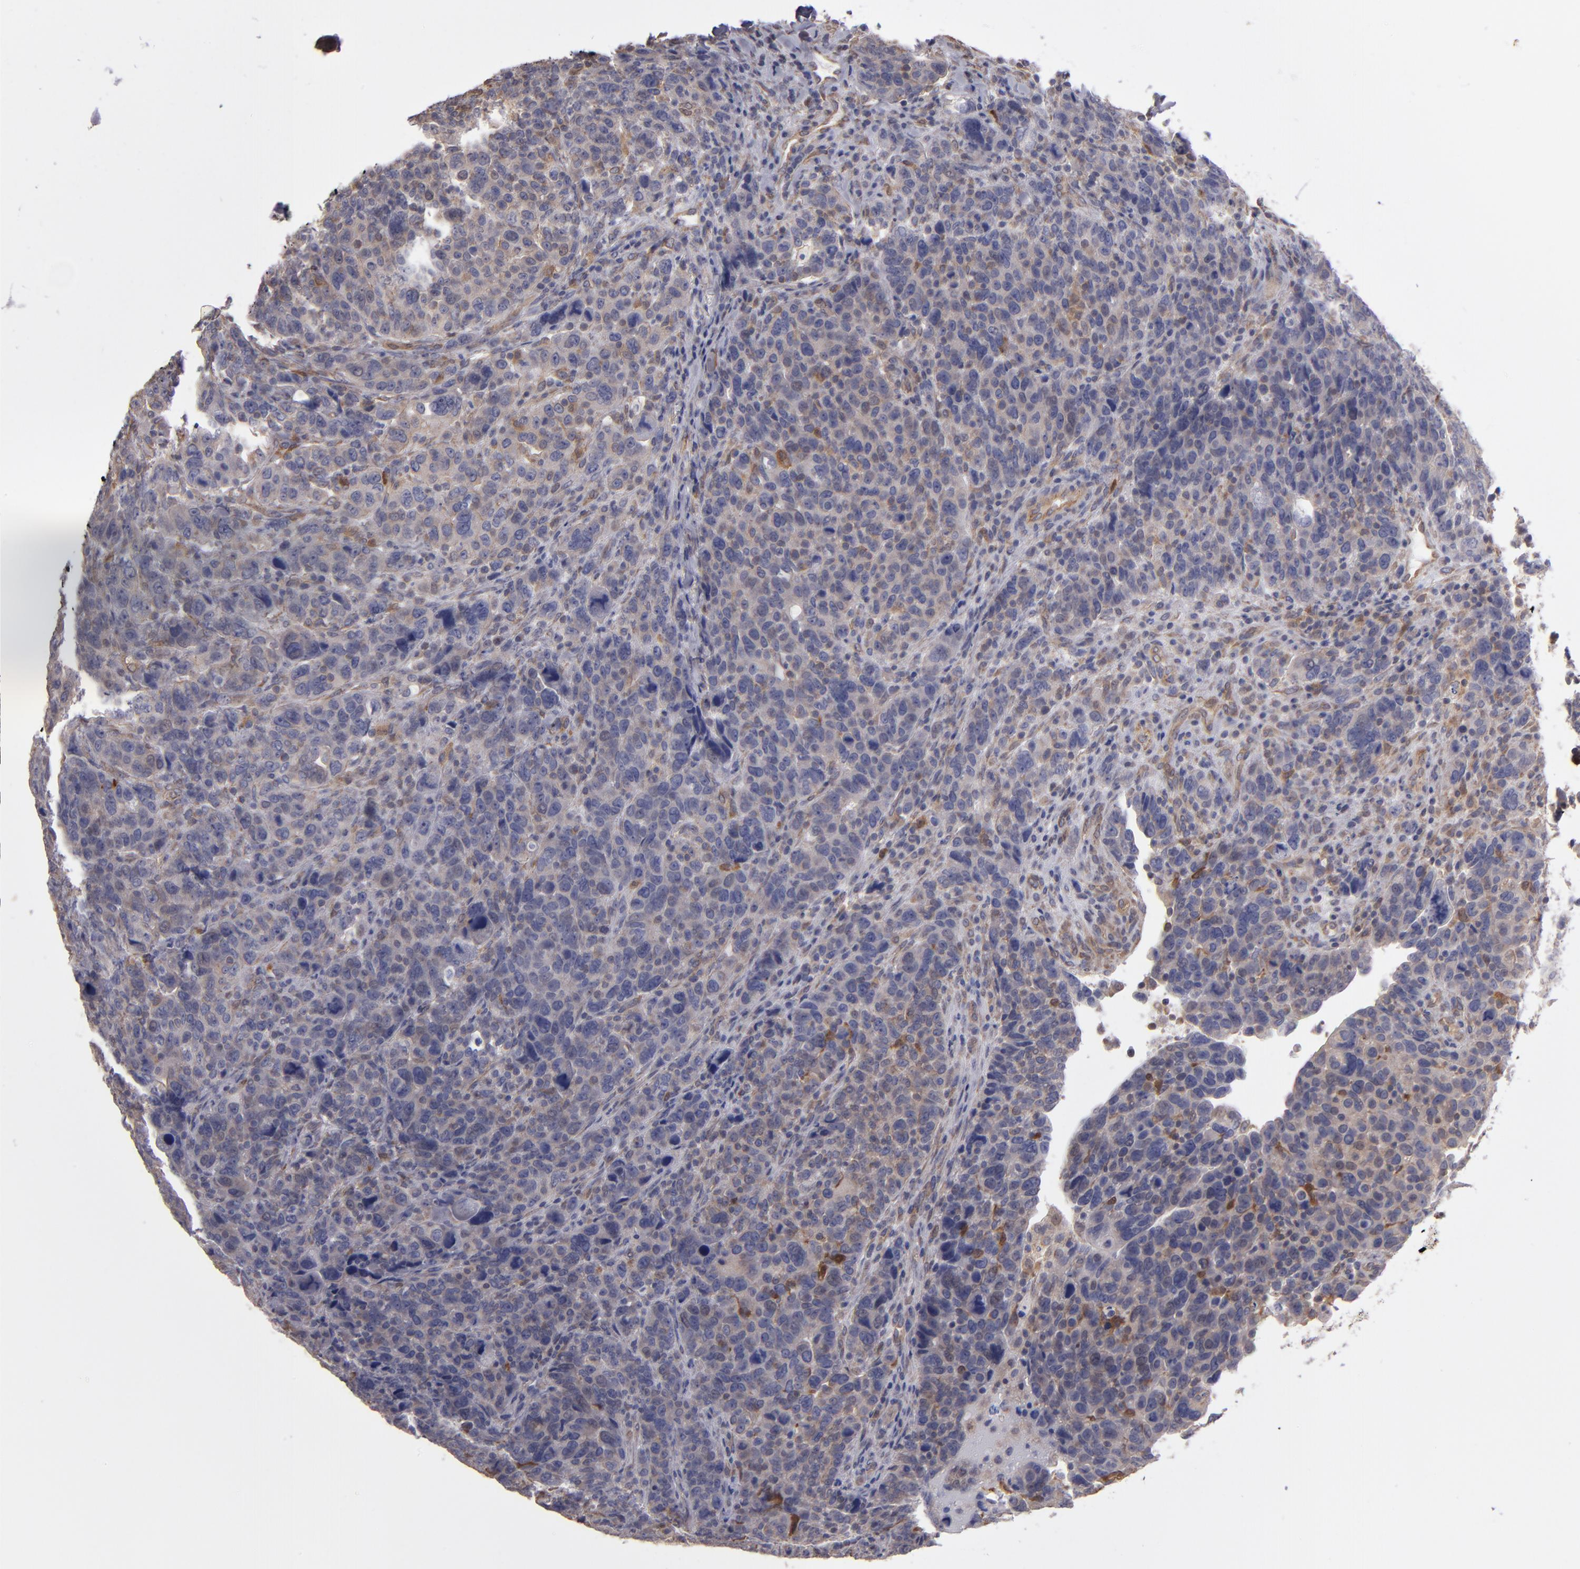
{"staining": {"intensity": "weak", "quantity": ">75%", "location": "cytoplasmic/membranous"}, "tissue": "breast cancer", "cell_type": "Tumor cells", "image_type": "cancer", "snomed": [{"axis": "morphology", "description": "Duct carcinoma"}, {"axis": "topography", "description": "Breast"}], "caption": "High-power microscopy captured an IHC photomicrograph of breast infiltrating ductal carcinoma, revealing weak cytoplasmic/membranous positivity in approximately >75% of tumor cells.", "gene": "NDRG2", "patient": {"sex": "female", "age": 37}}